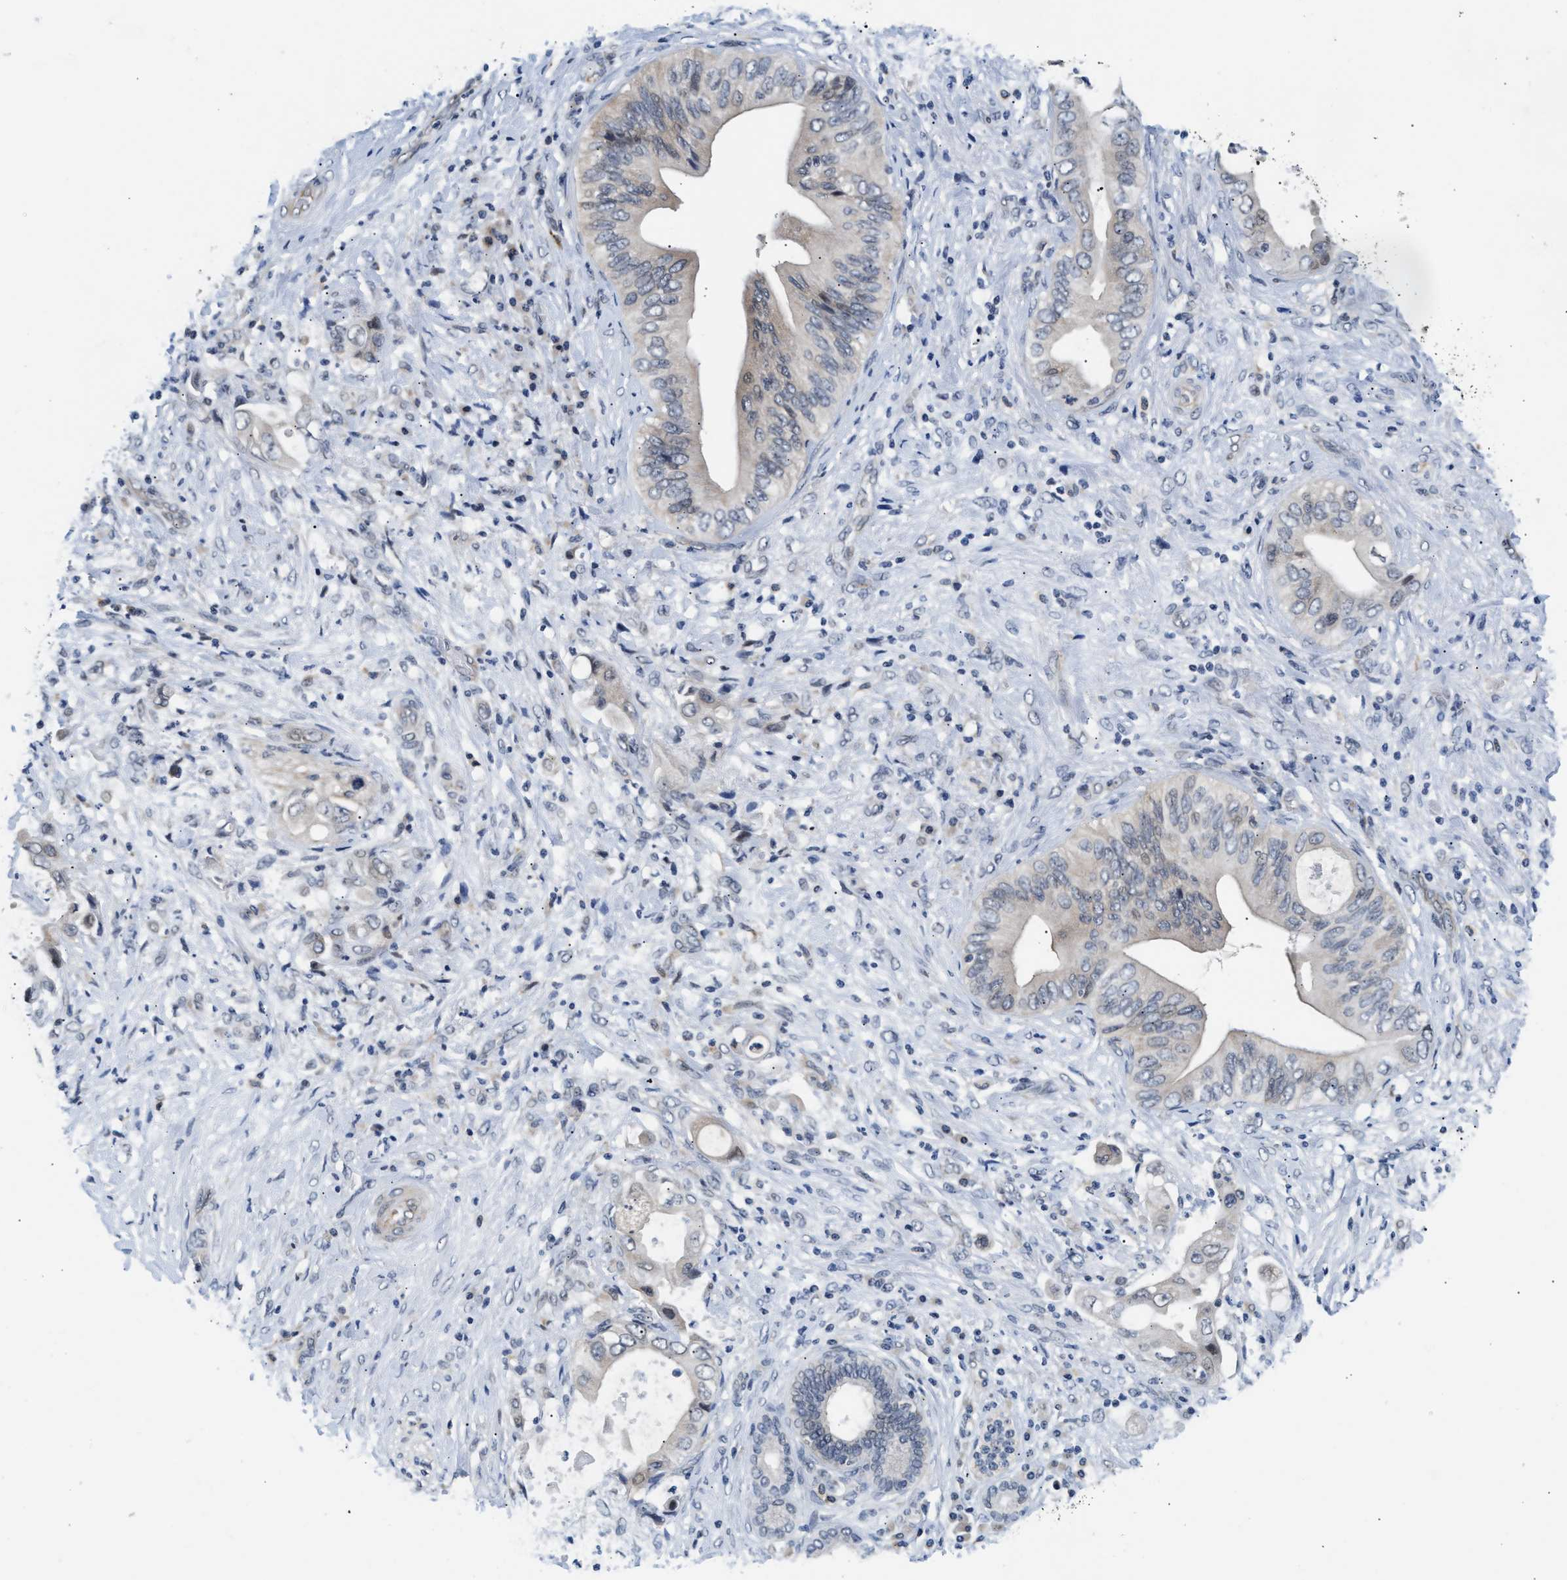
{"staining": {"intensity": "weak", "quantity": "<25%", "location": "cytoplasmic/membranous"}, "tissue": "liver cancer", "cell_type": "Tumor cells", "image_type": "cancer", "snomed": [{"axis": "morphology", "description": "Cholangiocarcinoma"}, {"axis": "topography", "description": "Liver"}], "caption": "Protein analysis of liver cholangiocarcinoma reveals no significant positivity in tumor cells.", "gene": "PPM1H", "patient": {"sex": "male", "age": 58}}